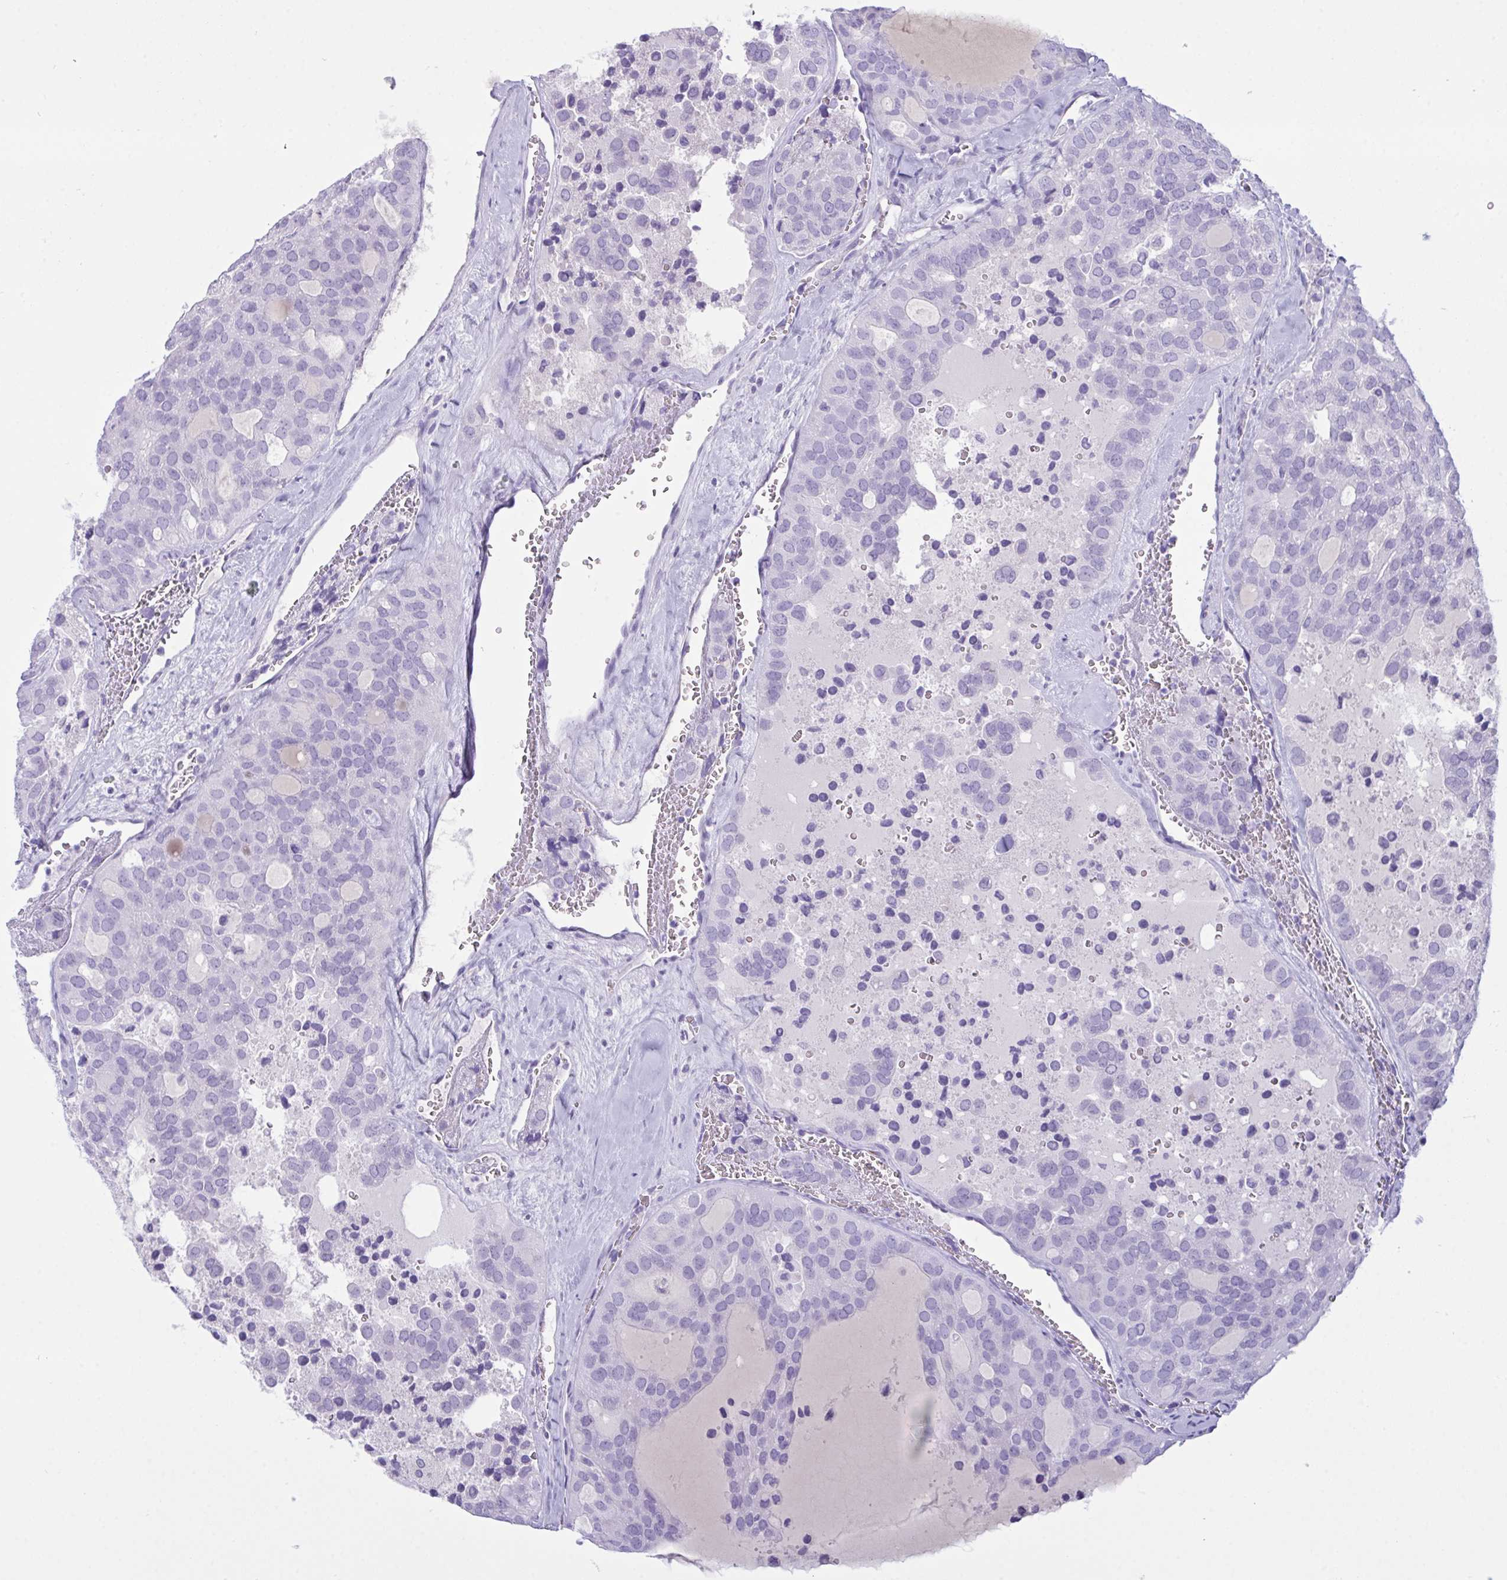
{"staining": {"intensity": "negative", "quantity": "none", "location": "none"}, "tissue": "thyroid cancer", "cell_type": "Tumor cells", "image_type": "cancer", "snomed": [{"axis": "morphology", "description": "Follicular adenoma carcinoma, NOS"}, {"axis": "topography", "description": "Thyroid gland"}], "caption": "DAB (3,3'-diaminobenzidine) immunohistochemical staining of human thyroid follicular adenoma carcinoma displays no significant expression in tumor cells.", "gene": "BBS1", "patient": {"sex": "male", "age": 75}}